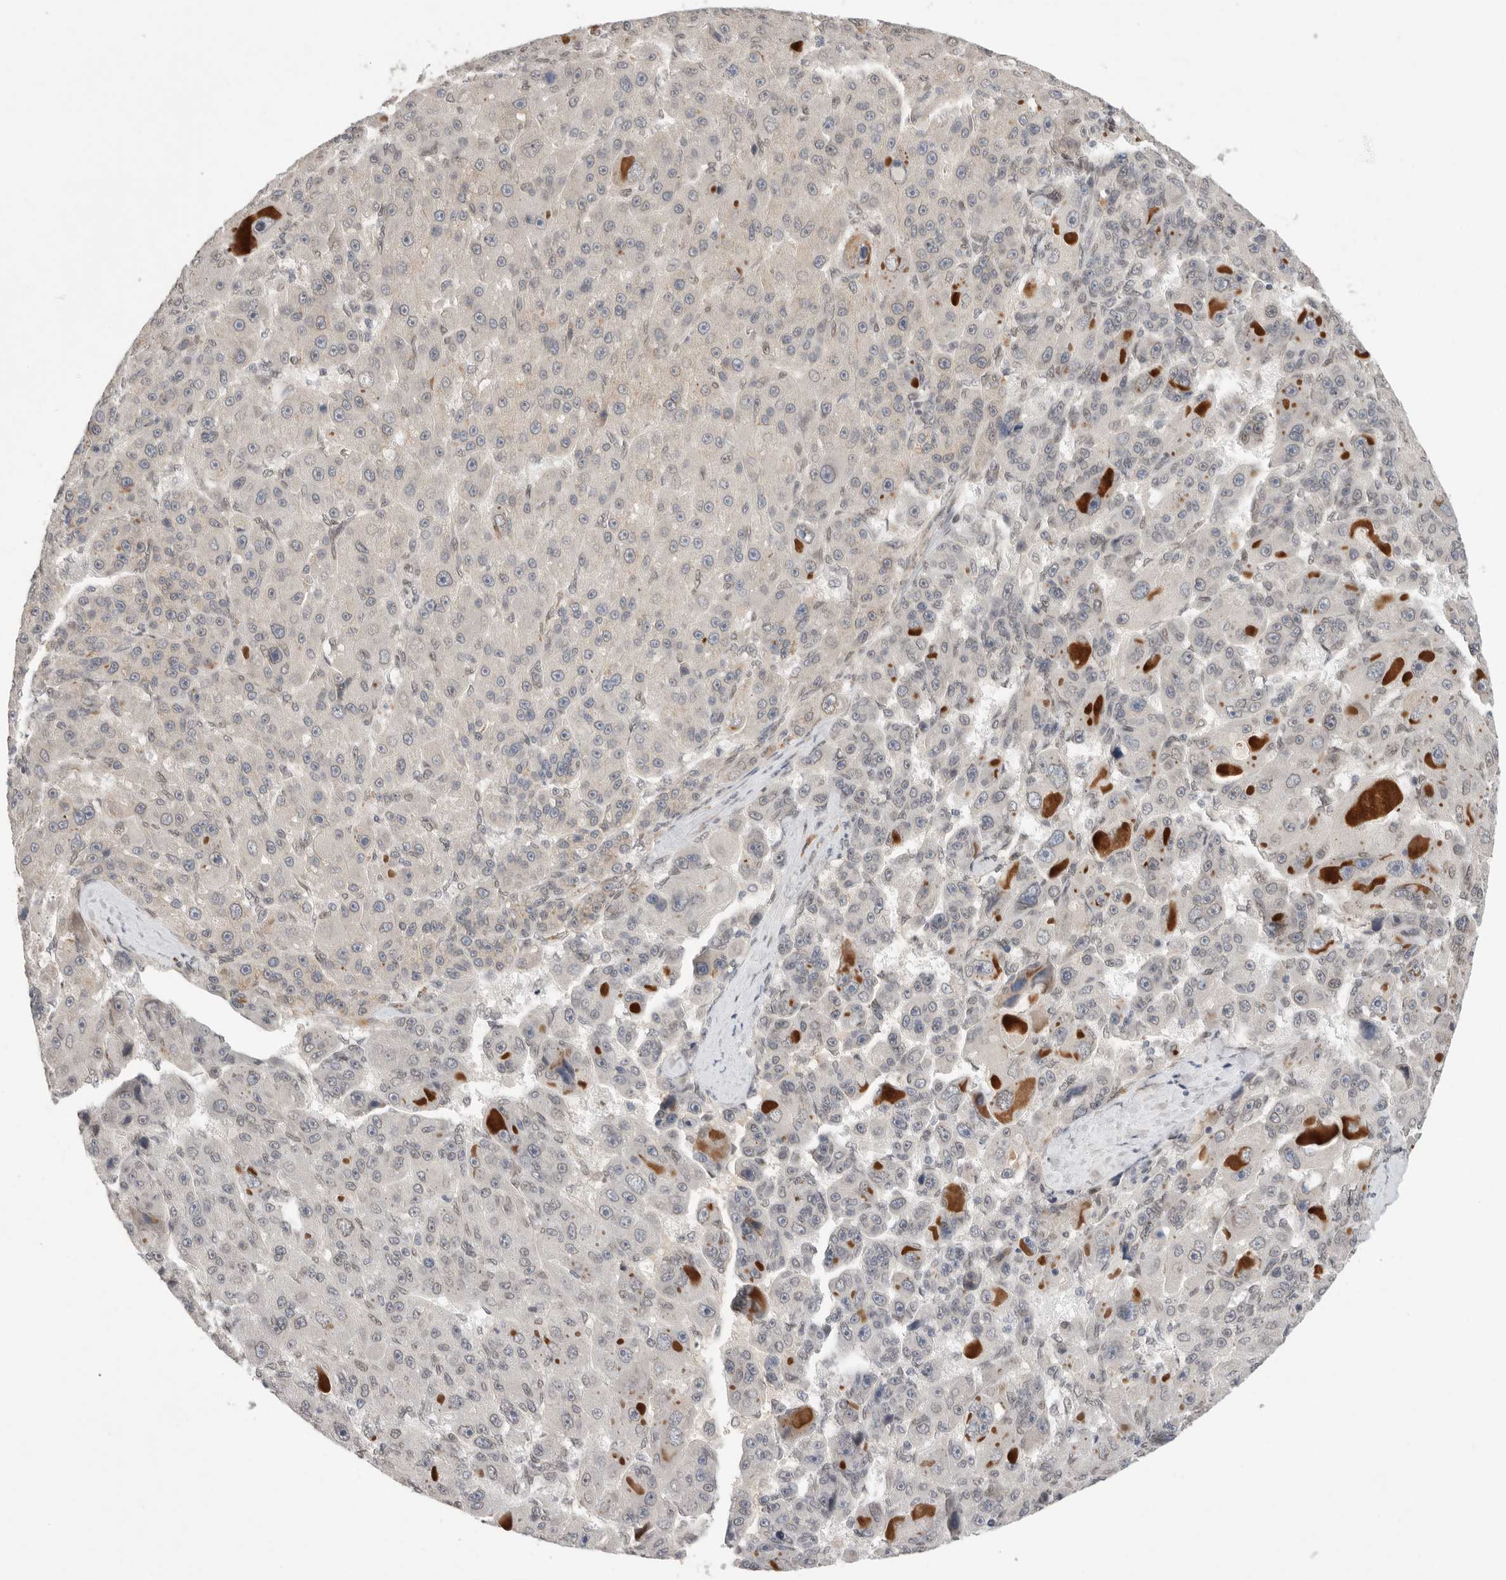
{"staining": {"intensity": "negative", "quantity": "none", "location": "none"}, "tissue": "liver cancer", "cell_type": "Tumor cells", "image_type": "cancer", "snomed": [{"axis": "morphology", "description": "Carcinoma, Hepatocellular, NOS"}, {"axis": "topography", "description": "Liver"}], "caption": "The IHC micrograph has no significant expression in tumor cells of hepatocellular carcinoma (liver) tissue. (Immunohistochemistry, brightfield microscopy, high magnification).", "gene": "LEMD3", "patient": {"sex": "male", "age": 76}}